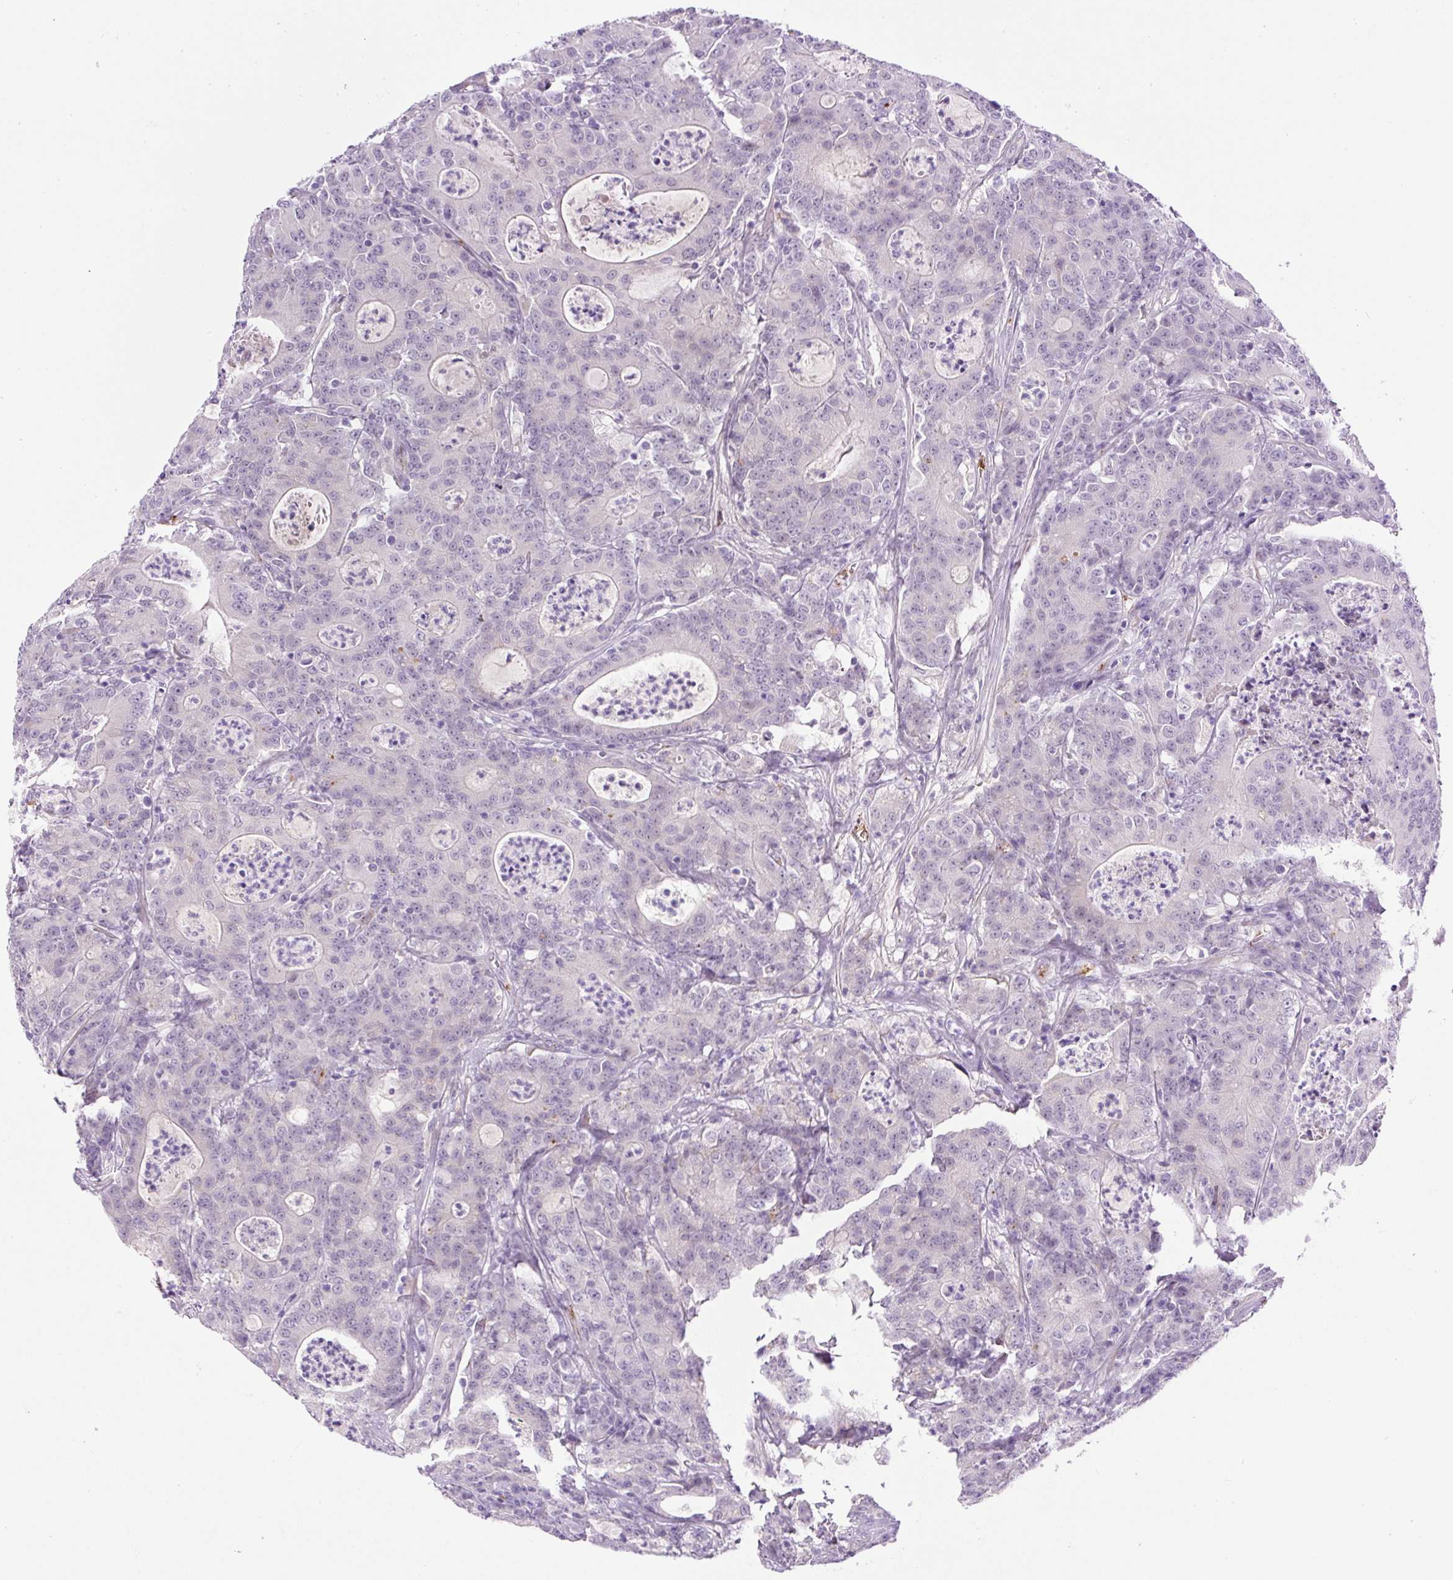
{"staining": {"intensity": "negative", "quantity": "none", "location": "none"}, "tissue": "colorectal cancer", "cell_type": "Tumor cells", "image_type": "cancer", "snomed": [{"axis": "morphology", "description": "Adenocarcinoma, NOS"}, {"axis": "topography", "description": "Colon"}], "caption": "Image shows no protein positivity in tumor cells of colorectal adenocarcinoma tissue. (DAB immunohistochemistry visualized using brightfield microscopy, high magnification).", "gene": "LEFTY2", "patient": {"sex": "male", "age": 83}}